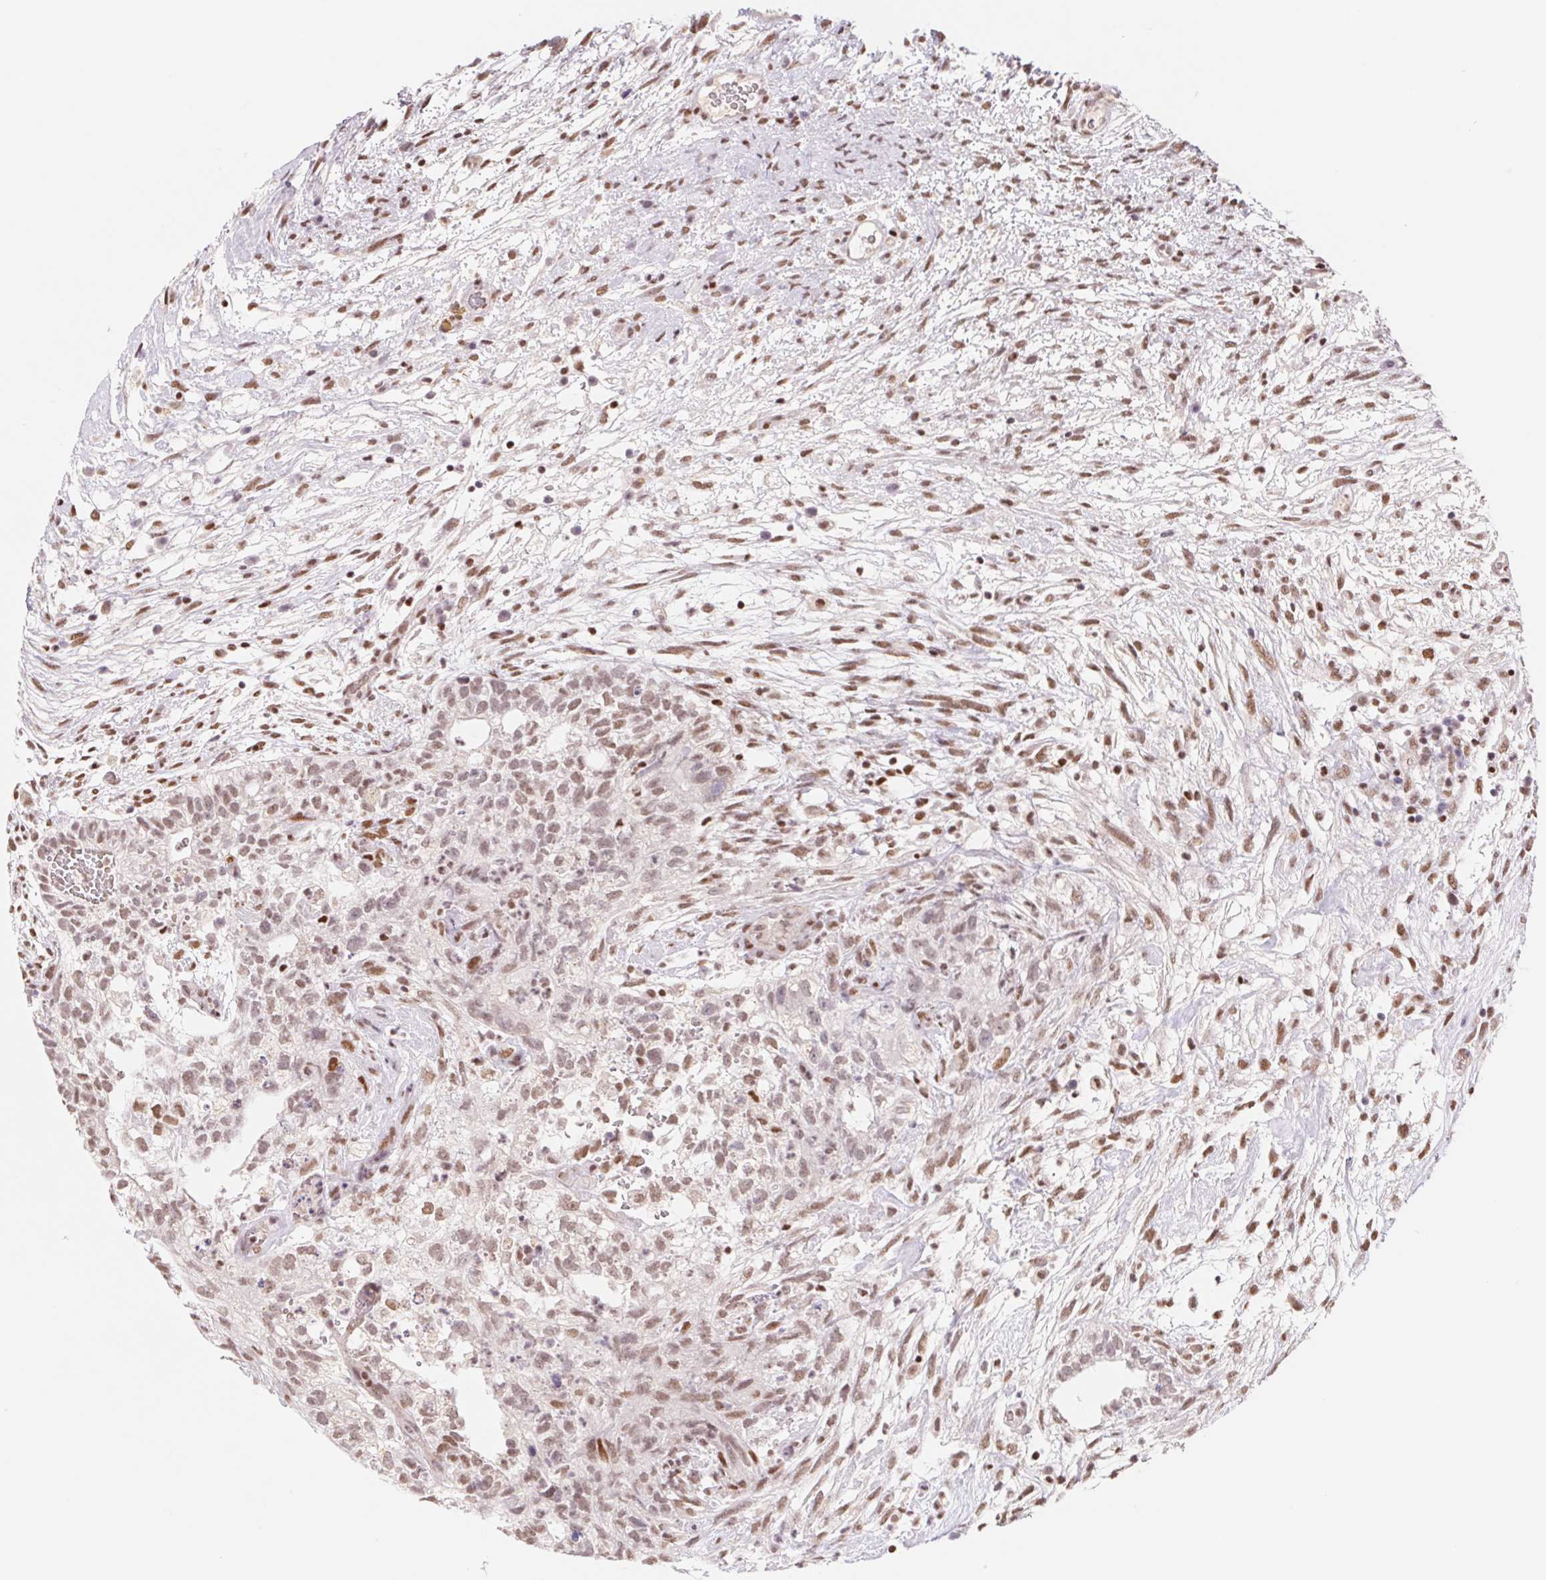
{"staining": {"intensity": "moderate", "quantity": ">75%", "location": "nuclear"}, "tissue": "testis cancer", "cell_type": "Tumor cells", "image_type": "cancer", "snomed": [{"axis": "morphology", "description": "Carcinoma, Embryonal, NOS"}, {"axis": "topography", "description": "Testis"}], "caption": "There is medium levels of moderate nuclear positivity in tumor cells of testis cancer, as demonstrated by immunohistochemical staining (brown color).", "gene": "TRERF1", "patient": {"sex": "male", "age": 32}}